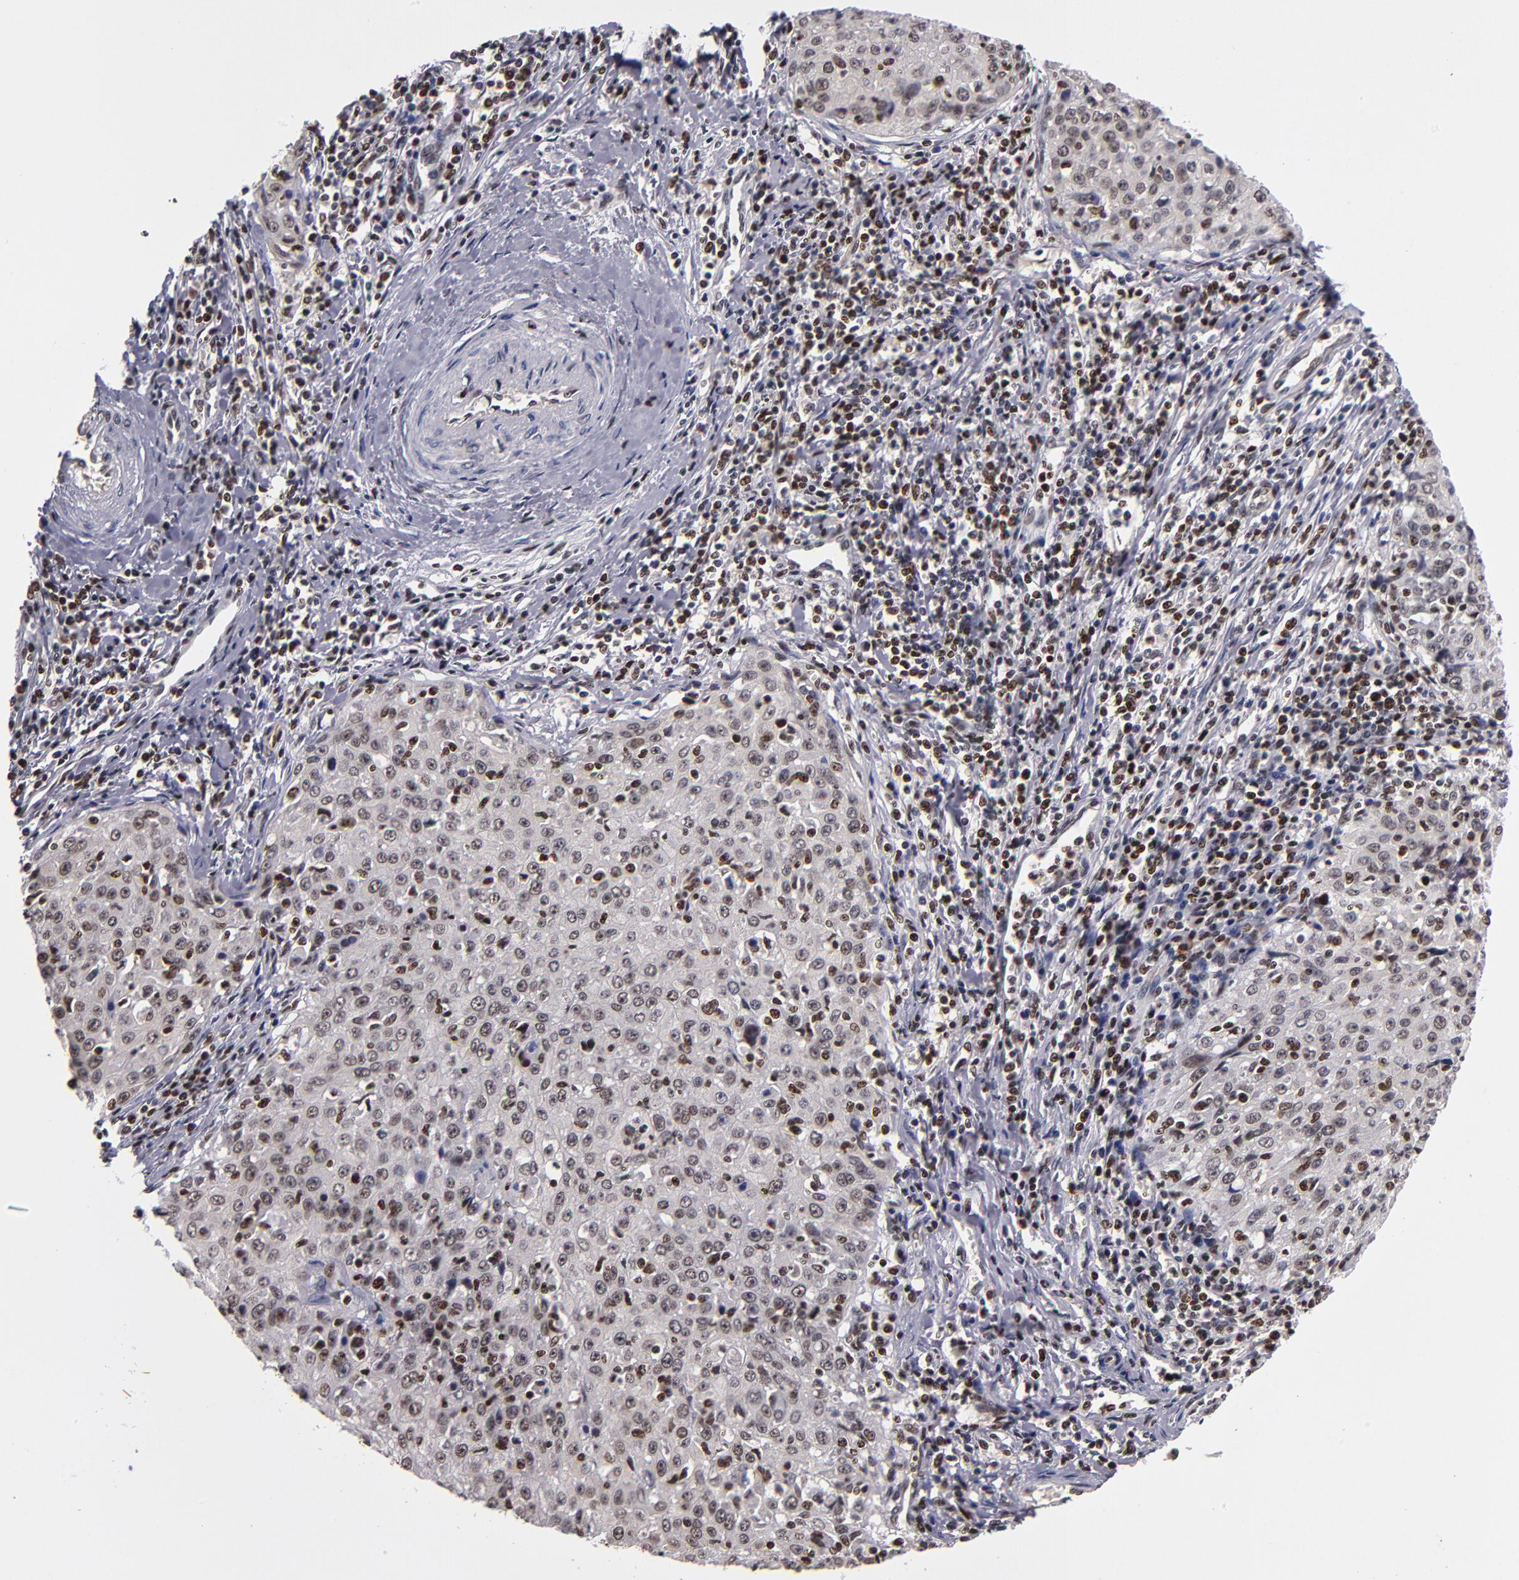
{"staining": {"intensity": "weak", "quantity": "25%-75%", "location": "nuclear"}, "tissue": "cervical cancer", "cell_type": "Tumor cells", "image_type": "cancer", "snomed": [{"axis": "morphology", "description": "Squamous cell carcinoma, NOS"}, {"axis": "topography", "description": "Cervix"}], "caption": "A histopathology image of human cervical cancer stained for a protein reveals weak nuclear brown staining in tumor cells.", "gene": "KDM6A", "patient": {"sex": "female", "age": 27}}